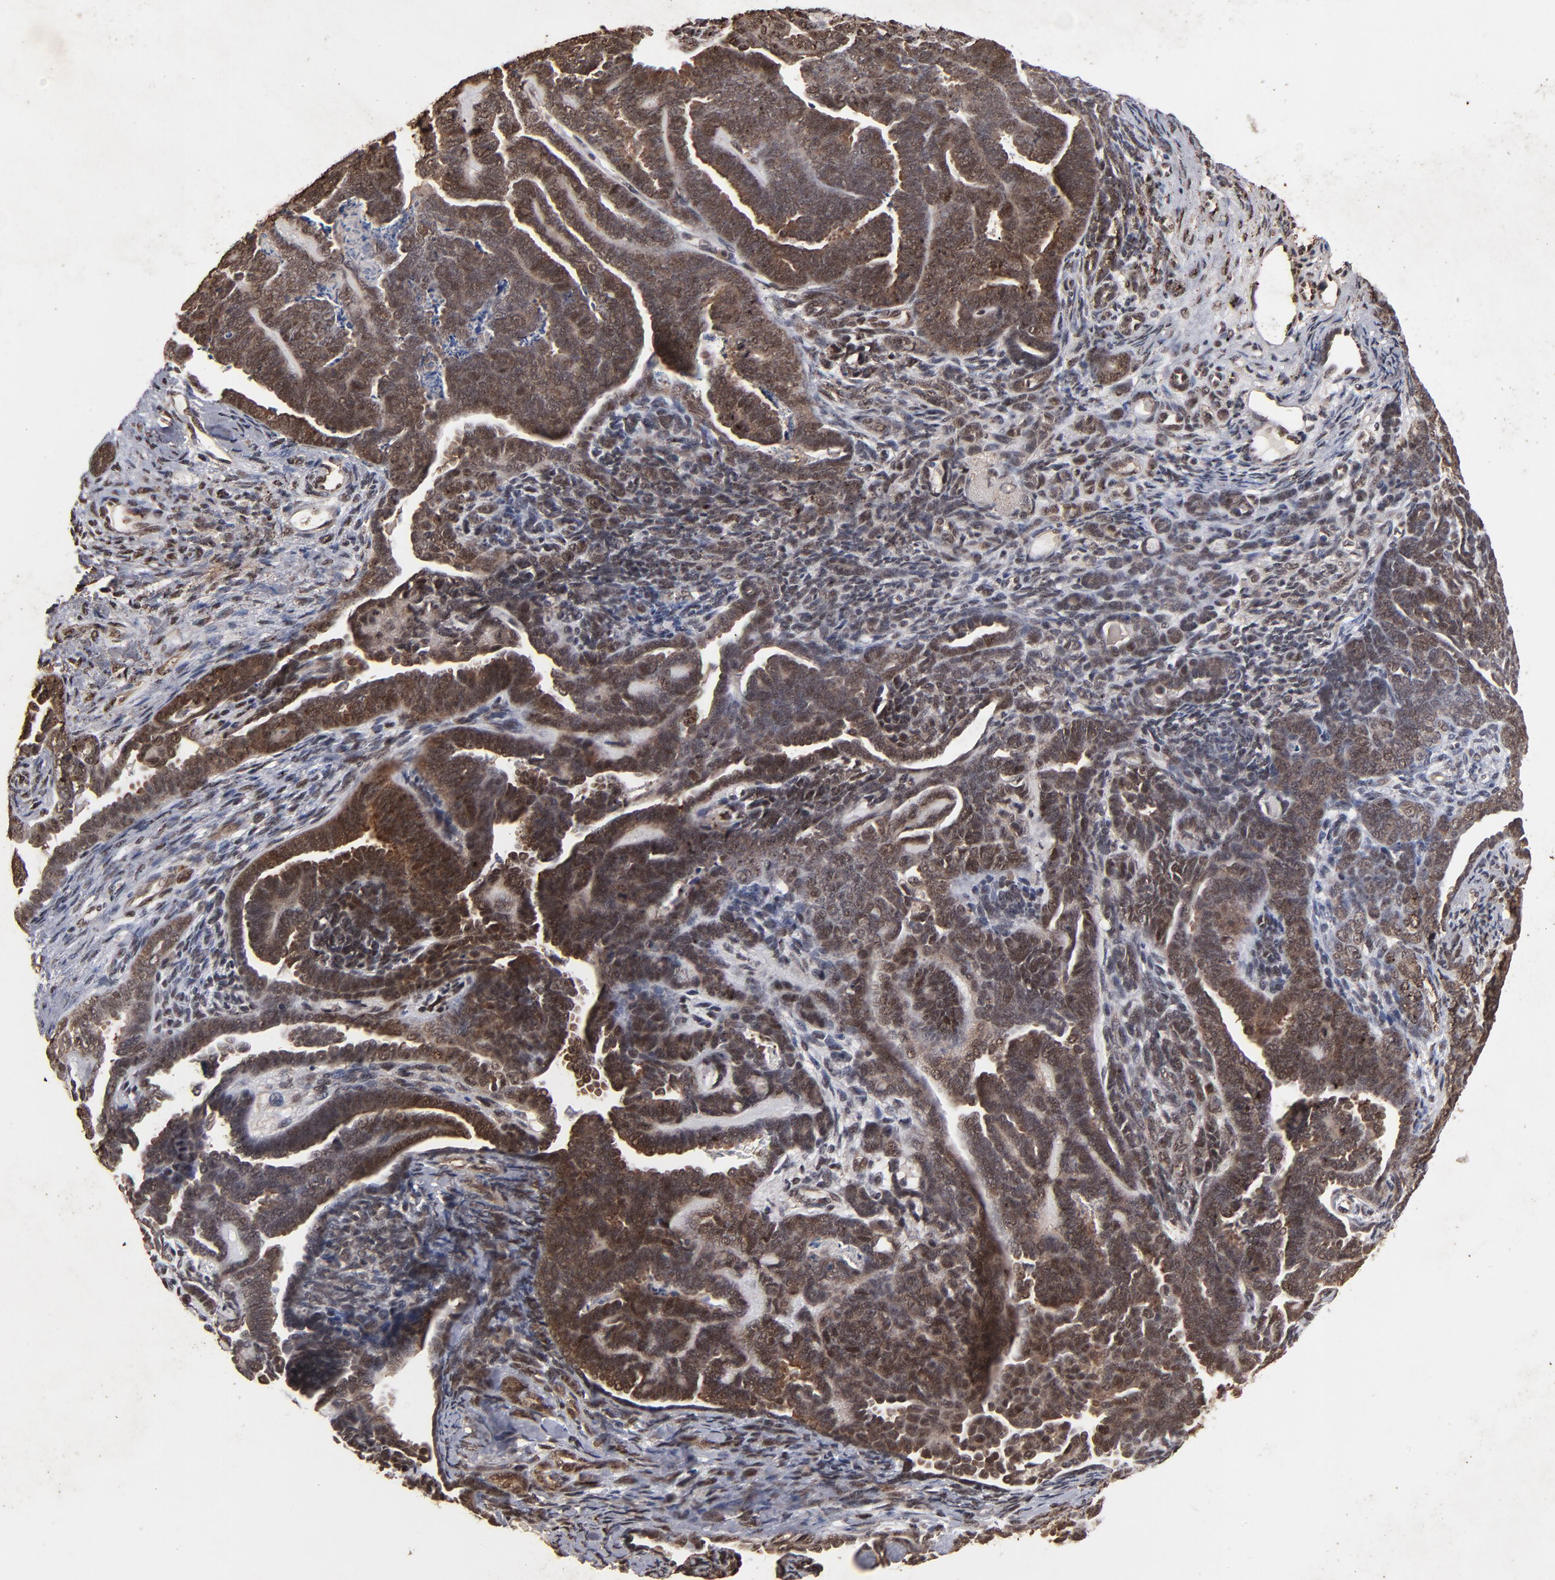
{"staining": {"intensity": "moderate", "quantity": ">75%", "location": "nuclear"}, "tissue": "endometrial cancer", "cell_type": "Tumor cells", "image_type": "cancer", "snomed": [{"axis": "morphology", "description": "Neoplasm, malignant, NOS"}, {"axis": "topography", "description": "Endometrium"}], "caption": "Approximately >75% of tumor cells in neoplasm (malignant) (endometrial) reveal moderate nuclear protein positivity as visualized by brown immunohistochemical staining.", "gene": "HUWE1", "patient": {"sex": "female", "age": 74}}